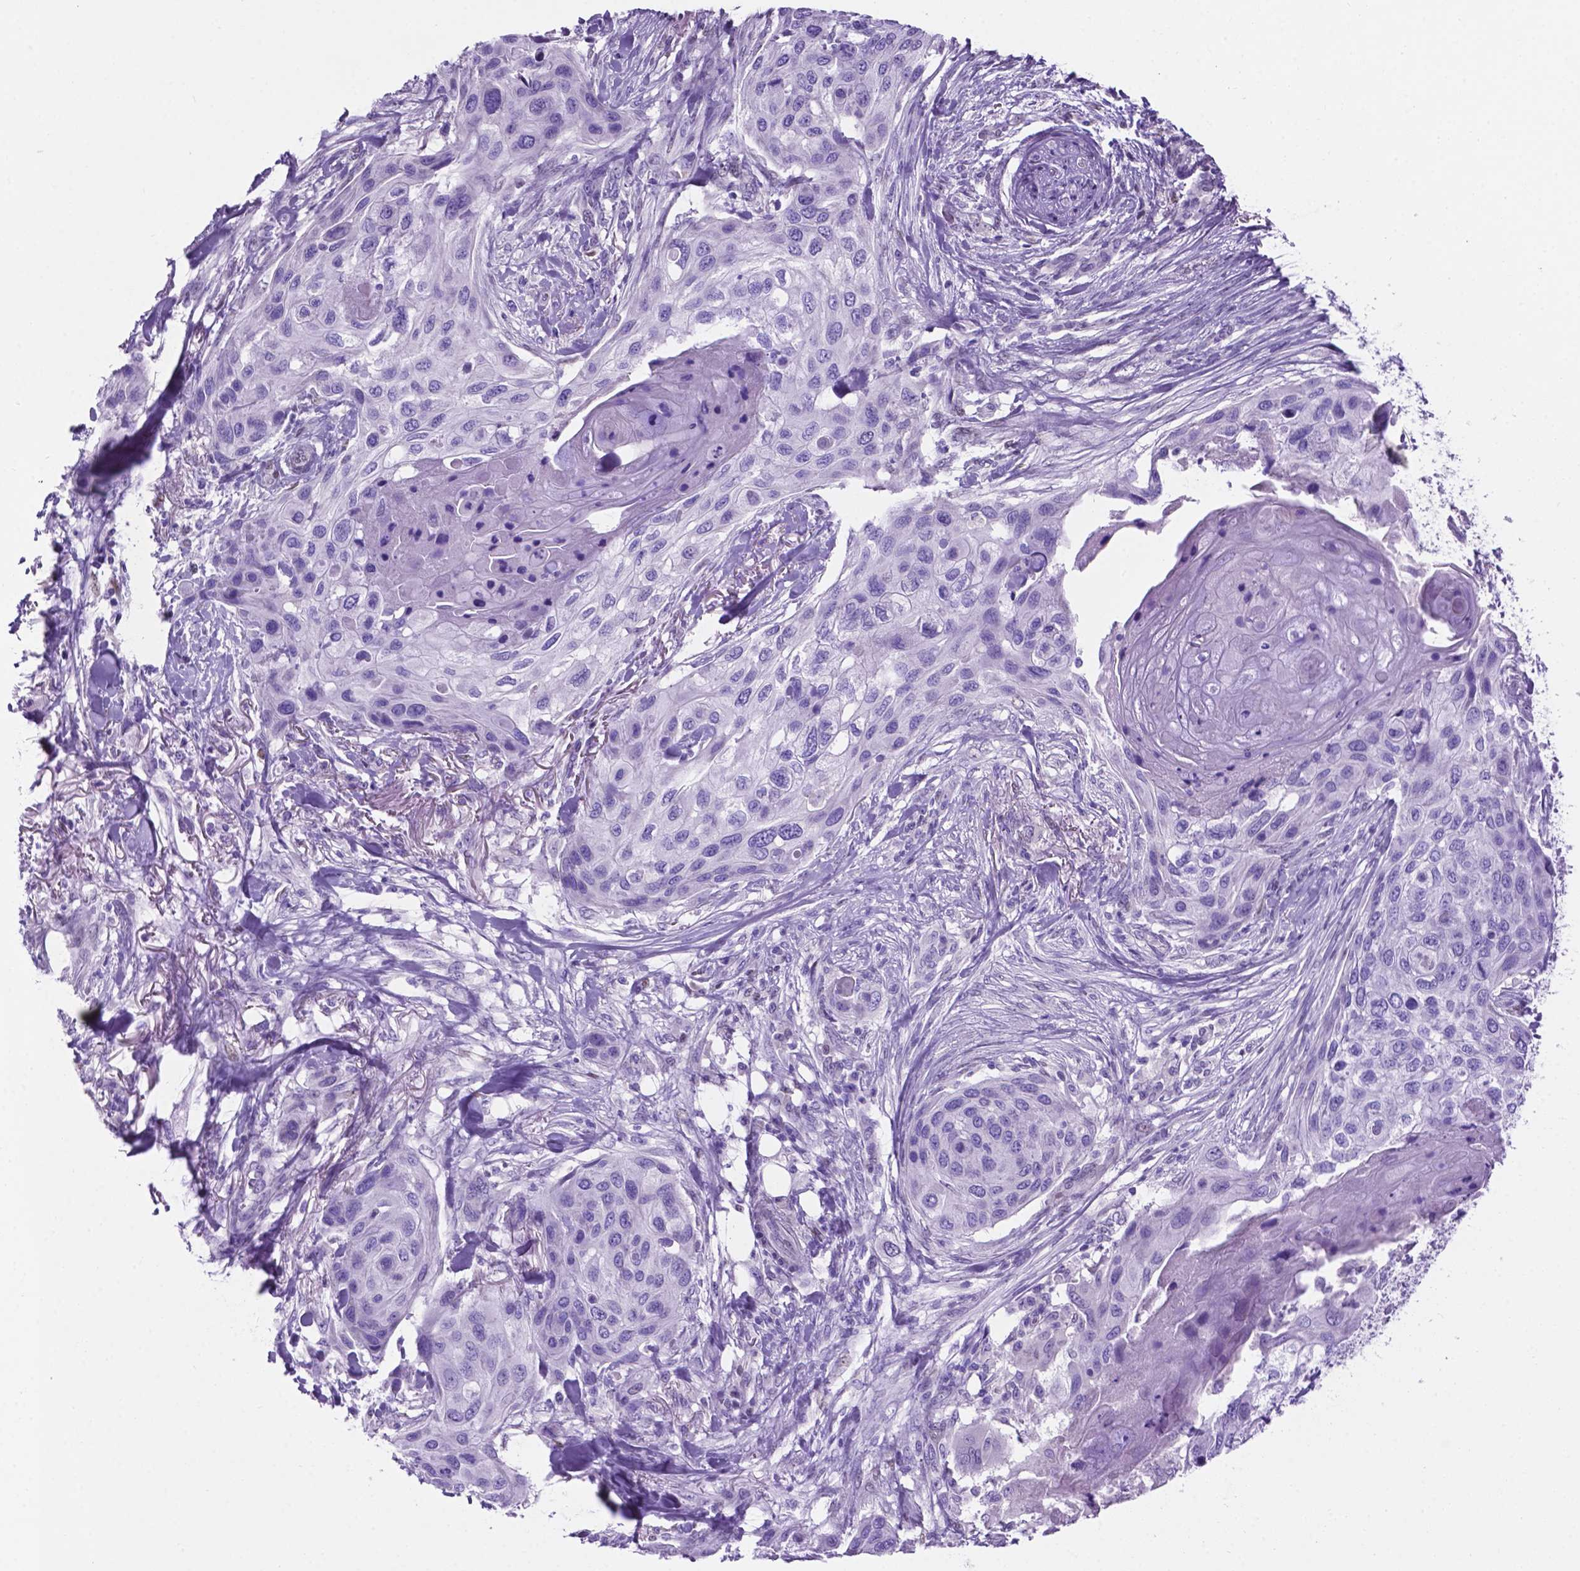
{"staining": {"intensity": "negative", "quantity": "none", "location": "none"}, "tissue": "skin cancer", "cell_type": "Tumor cells", "image_type": "cancer", "snomed": [{"axis": "morphology", "description": "Squamous cell carcinoma, NOS"}, {"axis": "topography", "description": "Skin"}], "caption": "Protein analysis of skin cancer shows no significant staining in tumor cells.", "gene": "TMEM210", "patient": {"sex": "female", "age": 87}}